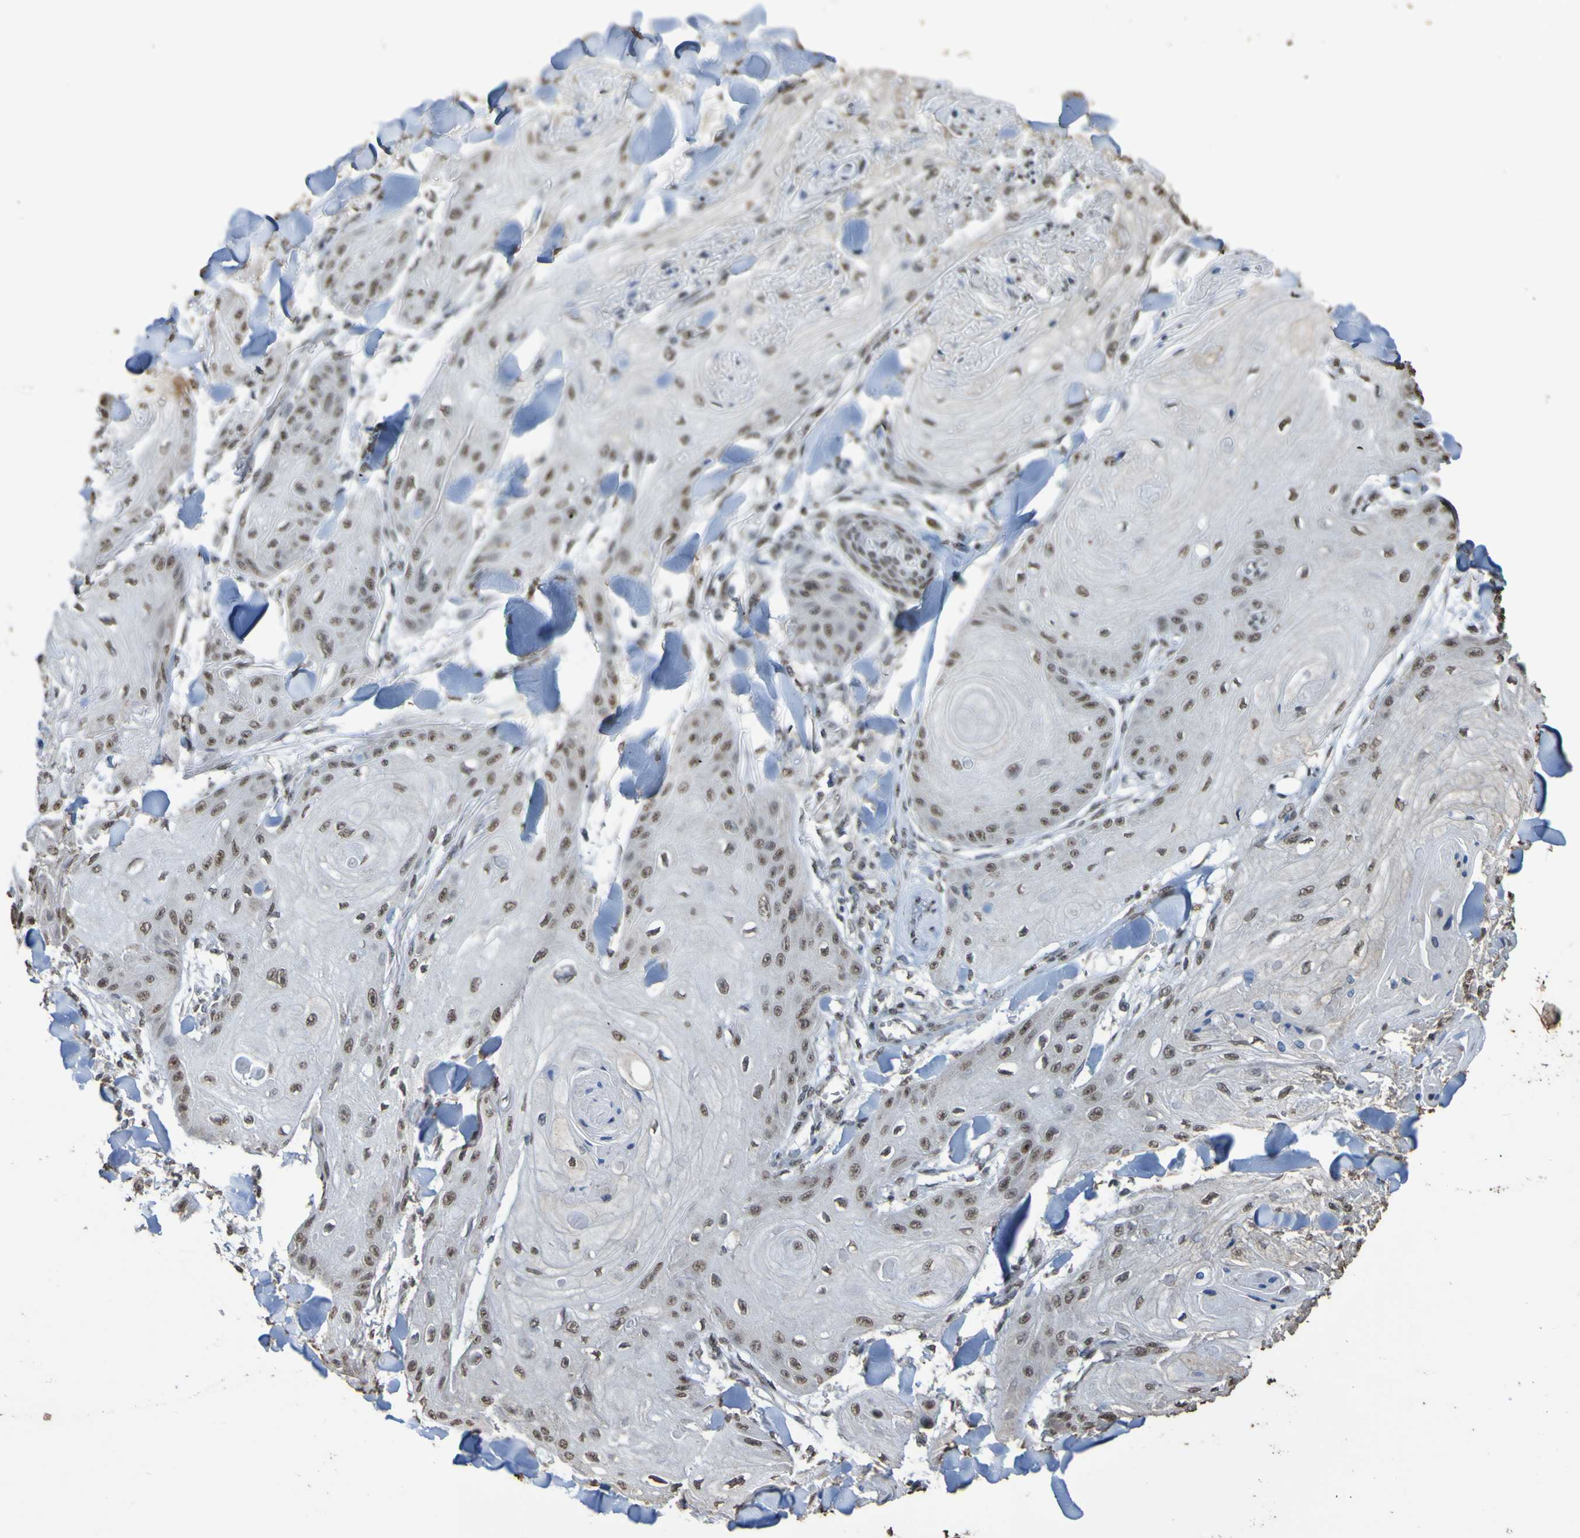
{"staining": {"intensity": "weak", "quantity": ">75%", "location": "nuclear"}, "tissue": "skin cancer", "cell_type": "Tumor cells", "image_type": "cancer", "snomed": [{"axis": "morphology", "description": "Squamous cell carcinoma, NOS"}, {"axis": "topography", "description": "Skin"}], "caption": "Skin cancer stained for a protein shows weak nuclear positivity in tumor cells.", "gene": "ALKBH2", "patient": {"sex": "male", "age": 74}}